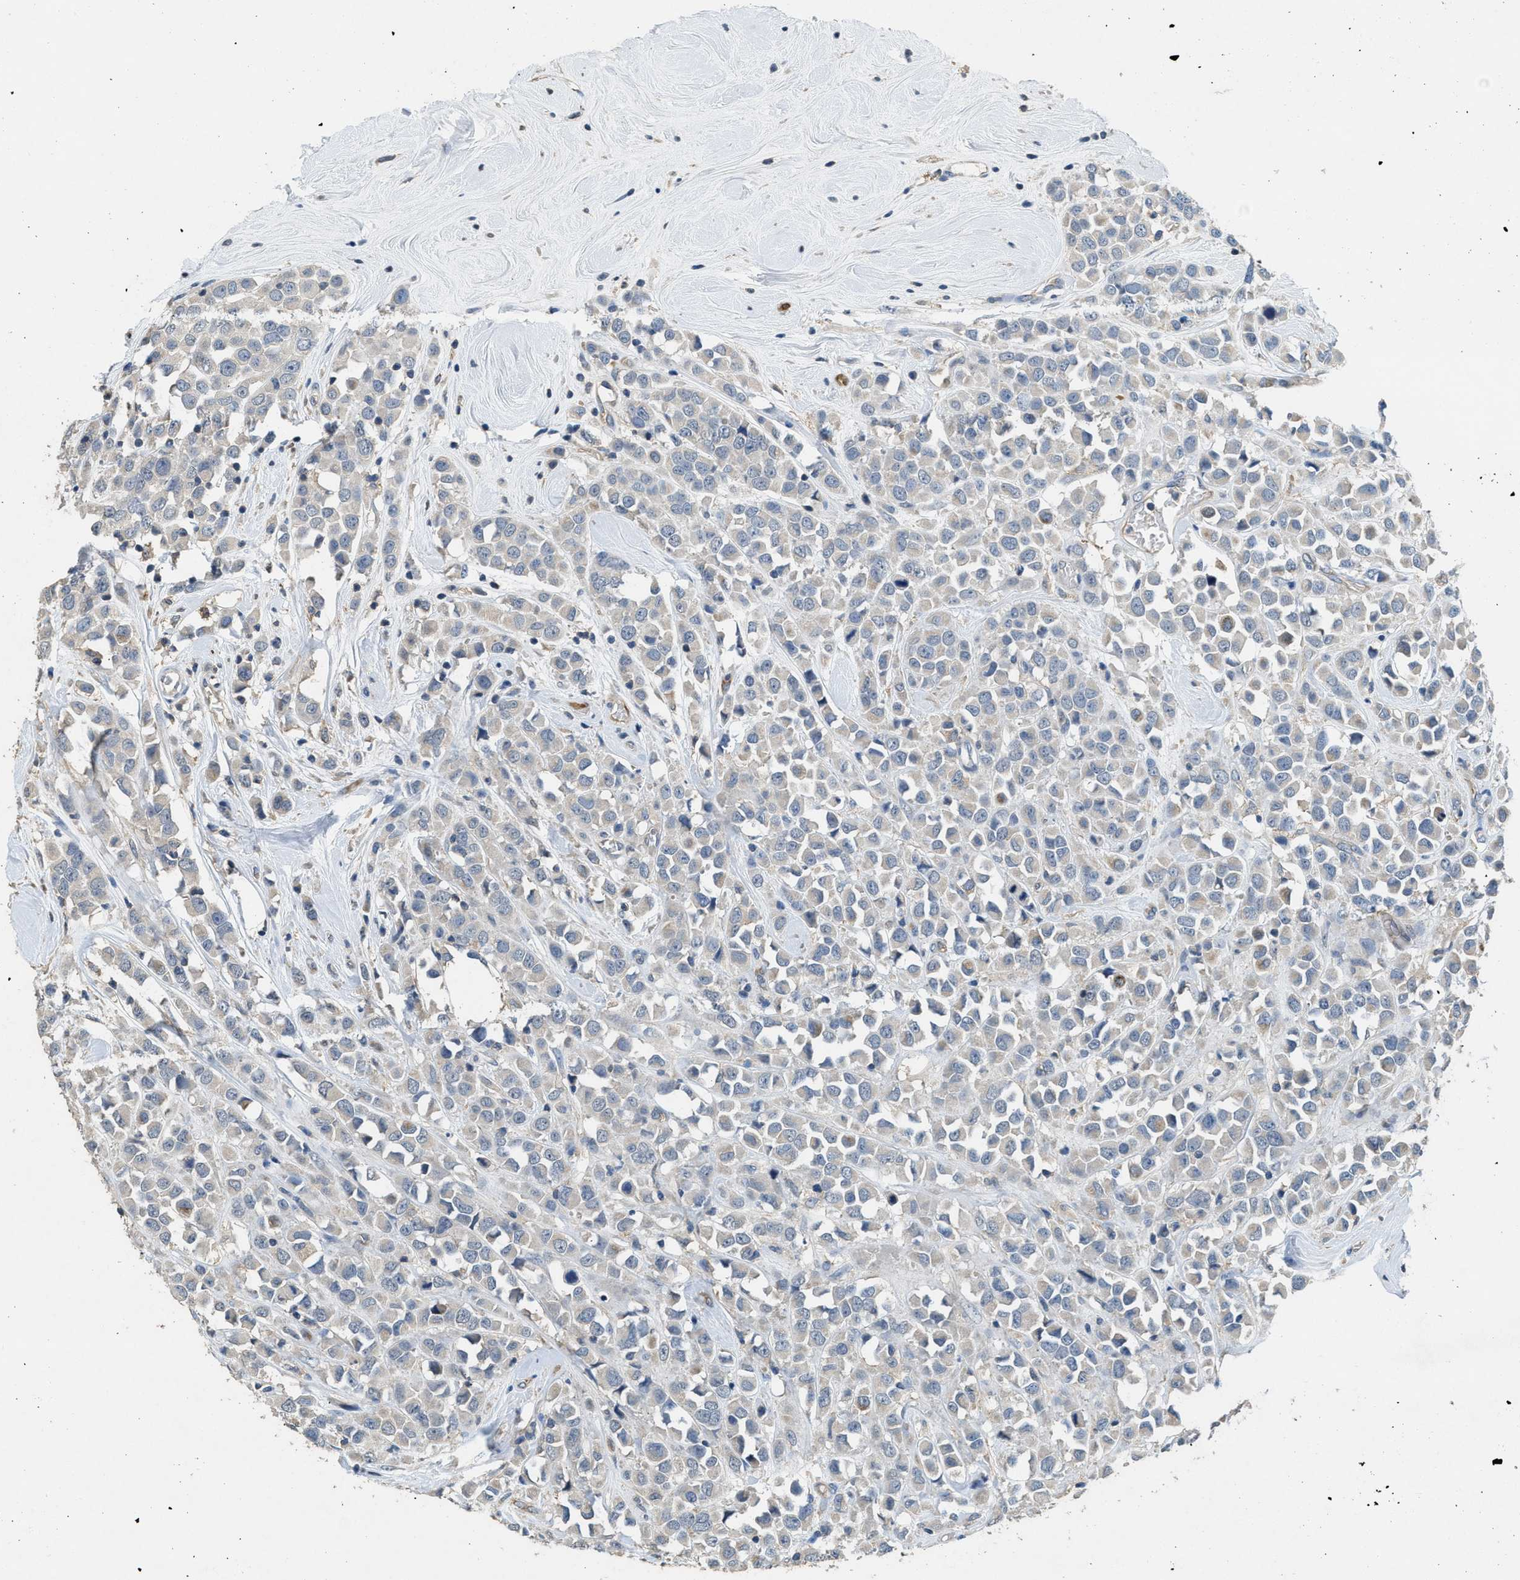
{"staining": {"intensity": "negative", "quantity": "none", "location": "none"}, "tissue": "breast cancer", "cell_type": "Tumor cells", "image_type": "cancer", "snomed": [{"axis": "morphology", "description": "Duct carcinoma"}, {"axis": "topography", "description": "Breast"}], "caption": "IHC photomicrograph of breast cancer (invasive ductal carcinoma) stained for a protein (brown), which reveals no expression in tumor cells.", "gene": "DGKE", "patient": {"sex": "female", "age": 61}}